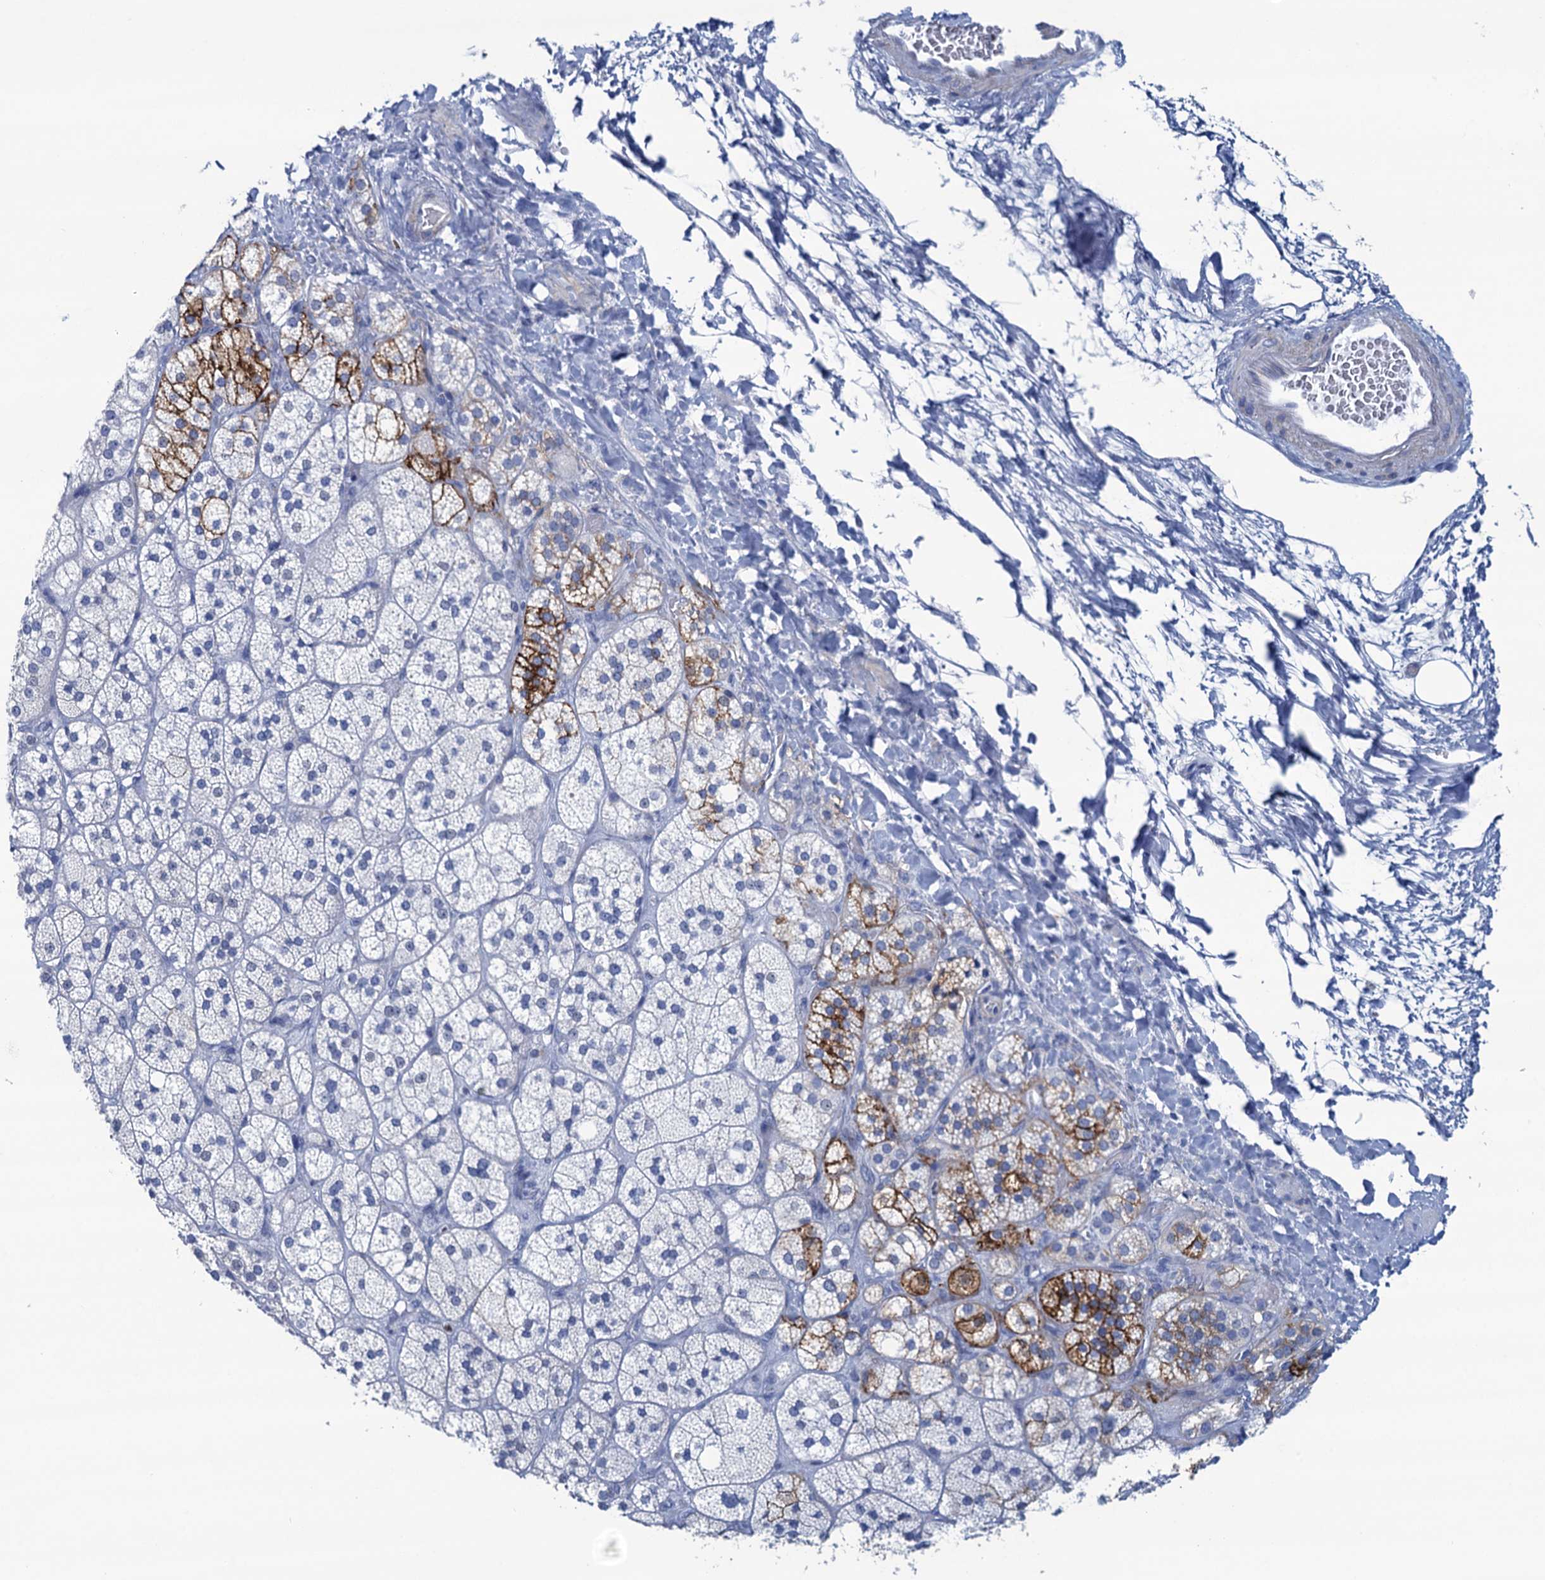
{"staining": {"intensity": "strong", "quantity": "<25%", "location": "cytoplasmic/membranous"}, "tissue": "adrenal gland", "cell_type": "Glandular cells", "image_type": "normal", "snomed": [{"axis": "morphology", "description": "Normal tissue, NOS"}, {"axis": "topography", "description": "Adrenal gland"}], "caption": "Unremarkable adrenal gland demonstrates strong cytoplasmic/membranous positivity in about <25% of glandular cells, visualized by immunohistochemistry.", "gene": "RHCG", "patient": {"sex": "male", "age": 61}}